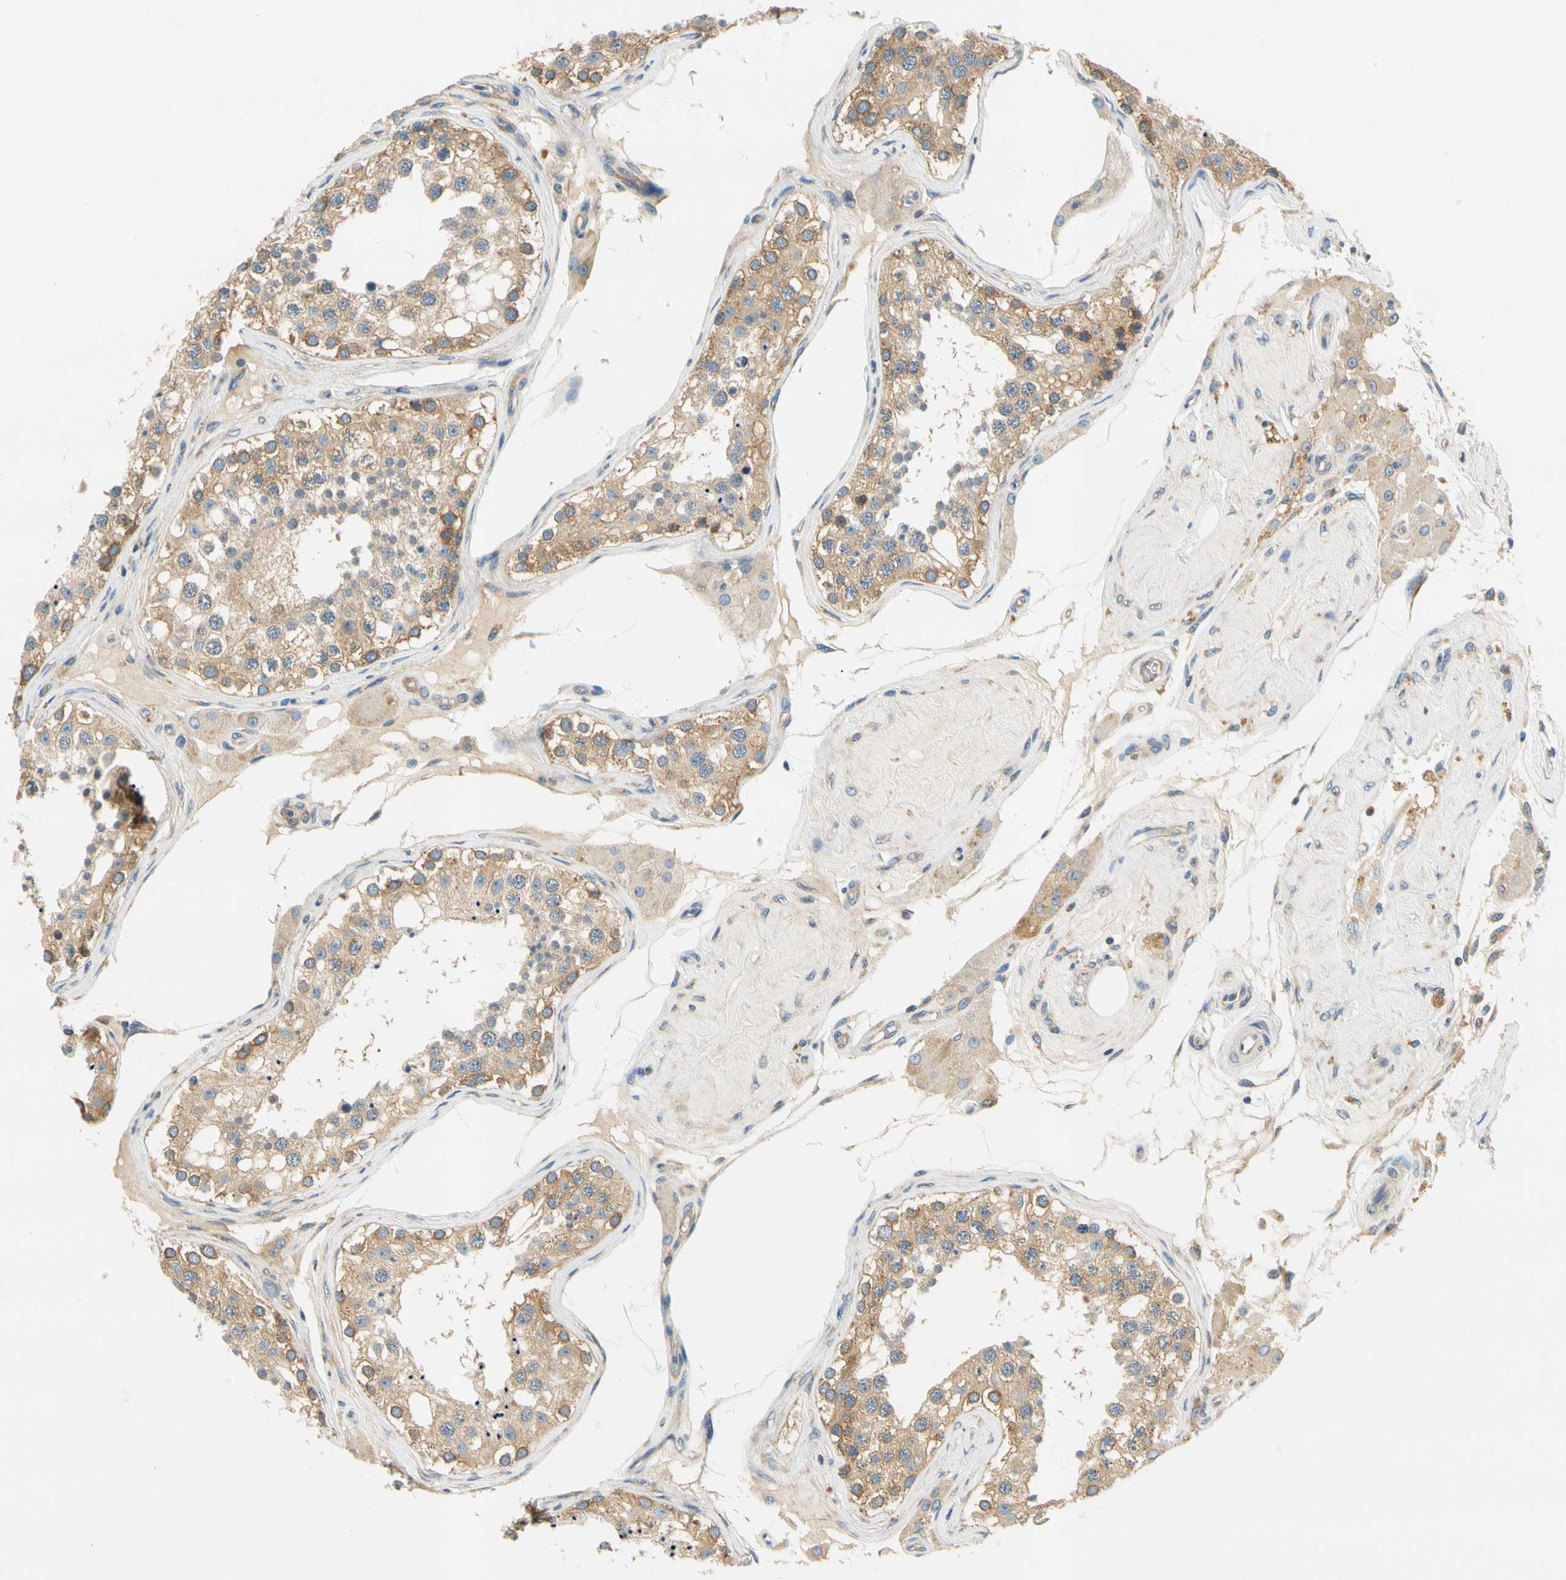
{"staining": {"intensity": "moderate", "quantity": ">75%", "location": "cytoplasmic/membranous"}, "tissue": "testis", "cell_type": "Cells in seminiferous ducts", "image_type": "normal", "snomed": [{"axis": "morphology", "description": "Normal tissue, NOS"}, {"axis": "topography", "description": "Testis"}], "caption": "IHC micrograph of unremarkable testis: human testis stained using immunohistochemistry demonstrates medium levels of moderate protein expression localized specifically in the cytoplasmic/membranous of cells in seminiferous ducts, appearing as a cytoplasmic/membranous brown color.", "gene": "LRRC47", "patient": {"sex": "male", "age": 68}}